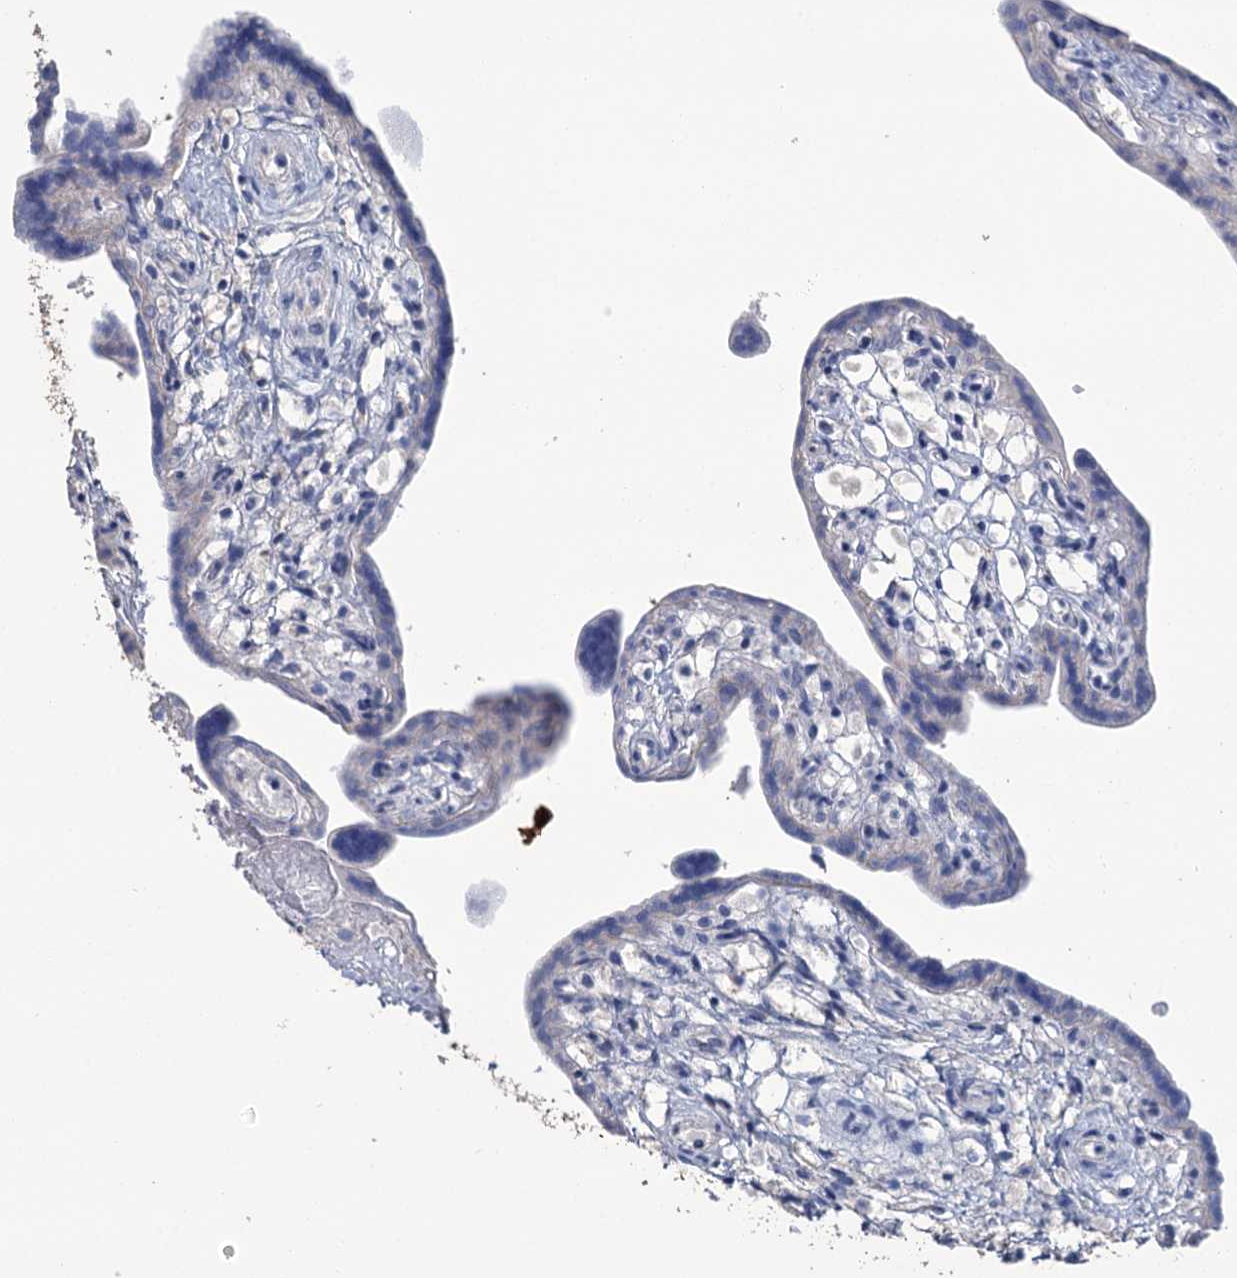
{"staining": {"intensity": "negative", "quantity": "none", "location": "none"}, "tissue": "placenta", "cell_type": "Decidual cells", "image_type": "normal", "snomed": [{"axis": "morphology", "description": "Normal tissue, NOS"}, {"axis": "topography", "description": "Placenta"}], "caption": "Protein analysis of benign placenta displays no significant positivity in decidual cells. (DAB IHC visualized using brightfield microscopy, high magnification).", "gene": "SNCB", "patient": {"sex": "female", "age": 37}}